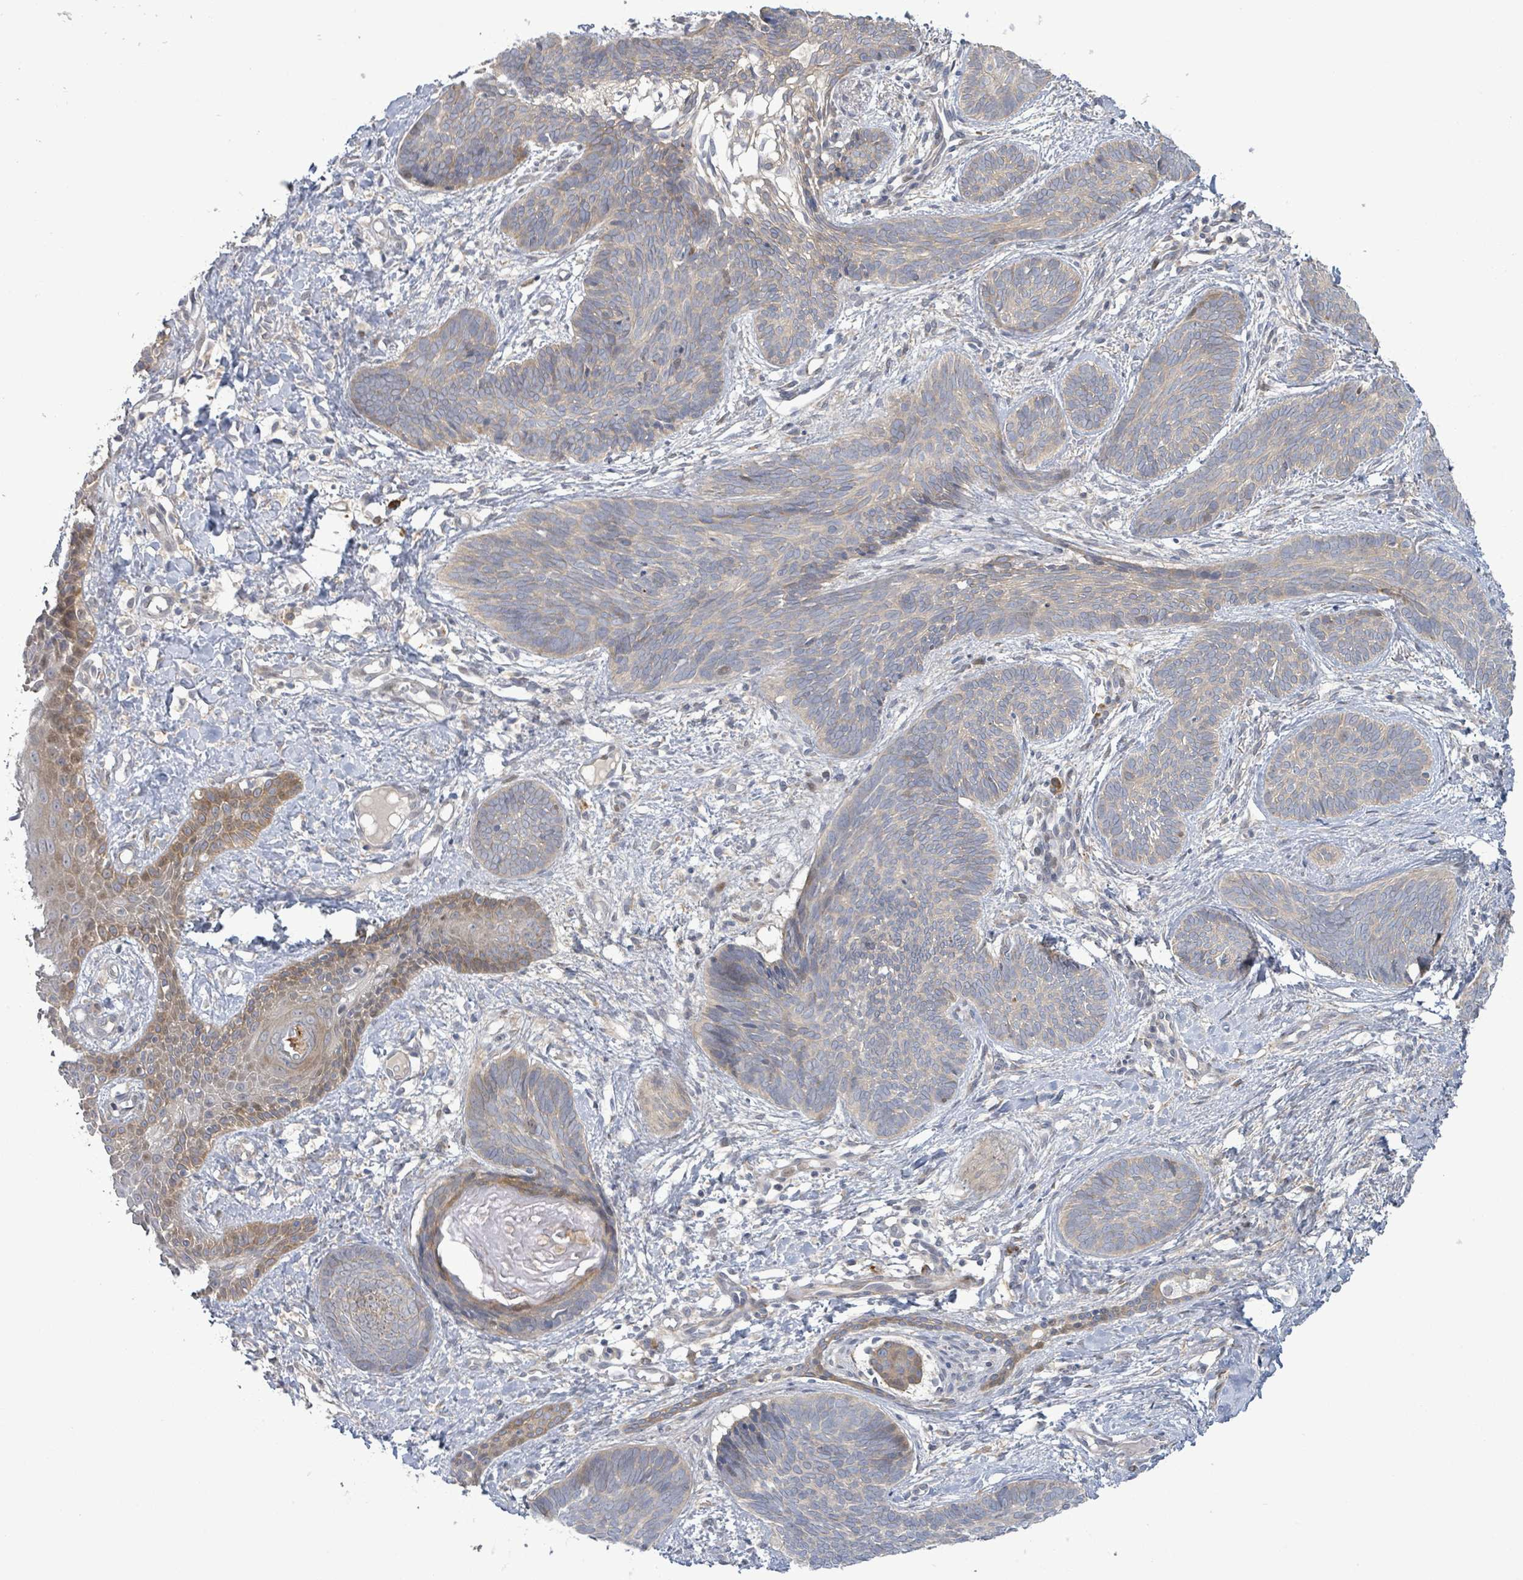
{"staining": {"intensity": "negative", "quantity": "none", "location": "none"}, "tissue": "skin cancer", "cell_type": "Tumor cells", "image_type": "cancer", "snomed": [{"axis": "morphology", "description": "Basal cell carcinoma"}, {"axis": "topography", "description": "Skin"}], "caption": "Skin cancer stained for a protein using IHC shows no expression tumor cells.", "gene": "SLIT3", "patient": {"sex": "female", "age": 81}}